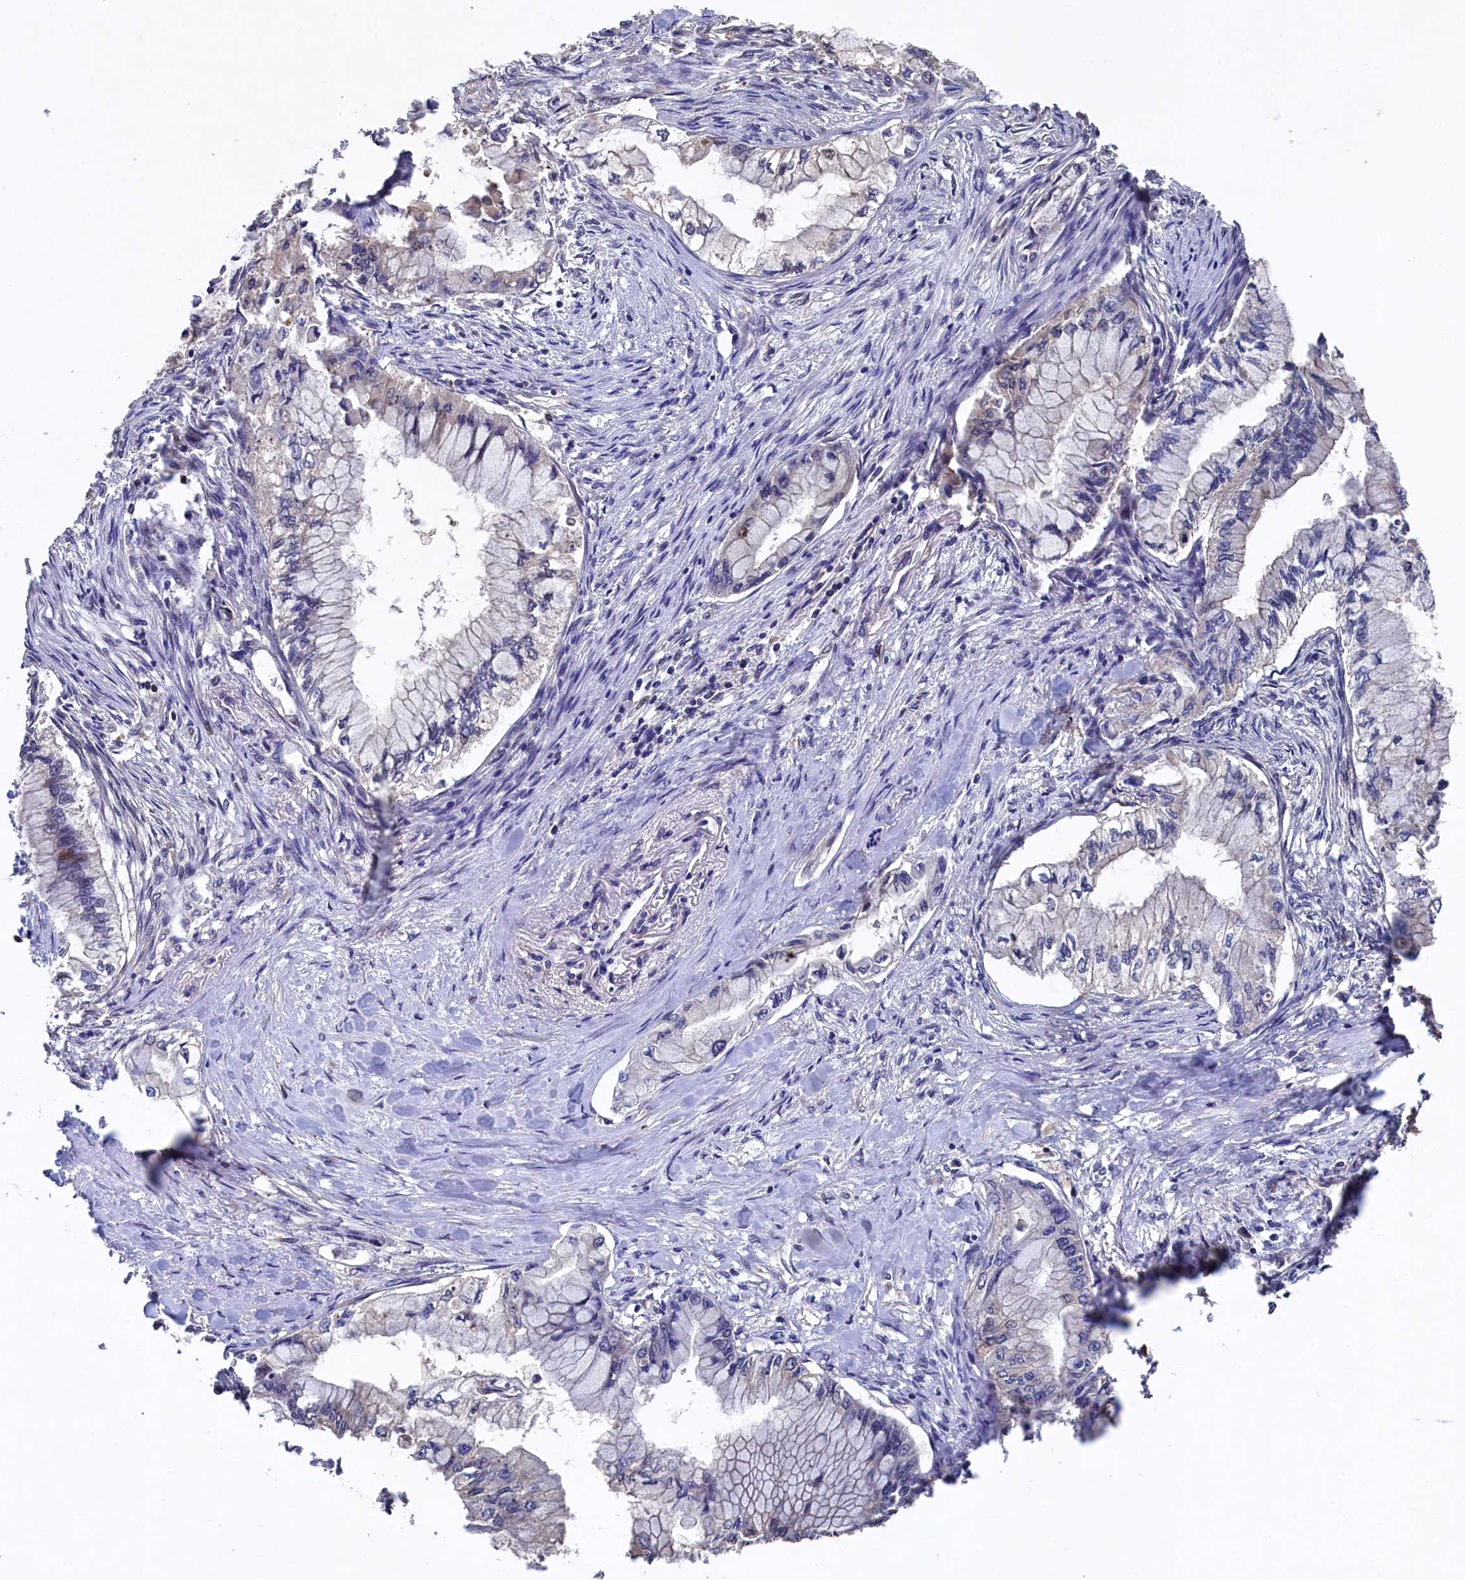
{"staining": {"intensity": "negative", "quantity": "none", "location": "none"}, "tissue": "pancreatic cancer", "cell_type": "Tumor cells", "image_type": "cancer", "snomed": [{"axis": "morphology", "description": "Adenocarcinoma, NOS"}, {"axis": "topography", "description": "Pancreas"}], "caption": "Tumor cells are negative for brown protein staining in adenocarcinoma (pancreatic). (Brightfield microscopy of DAB (3,3'-diaminobenzidine) immunohistochemistry (IHC) at high magnification).", "gene": "NAA60", "patient": {"sex": "female", "age": 78}}